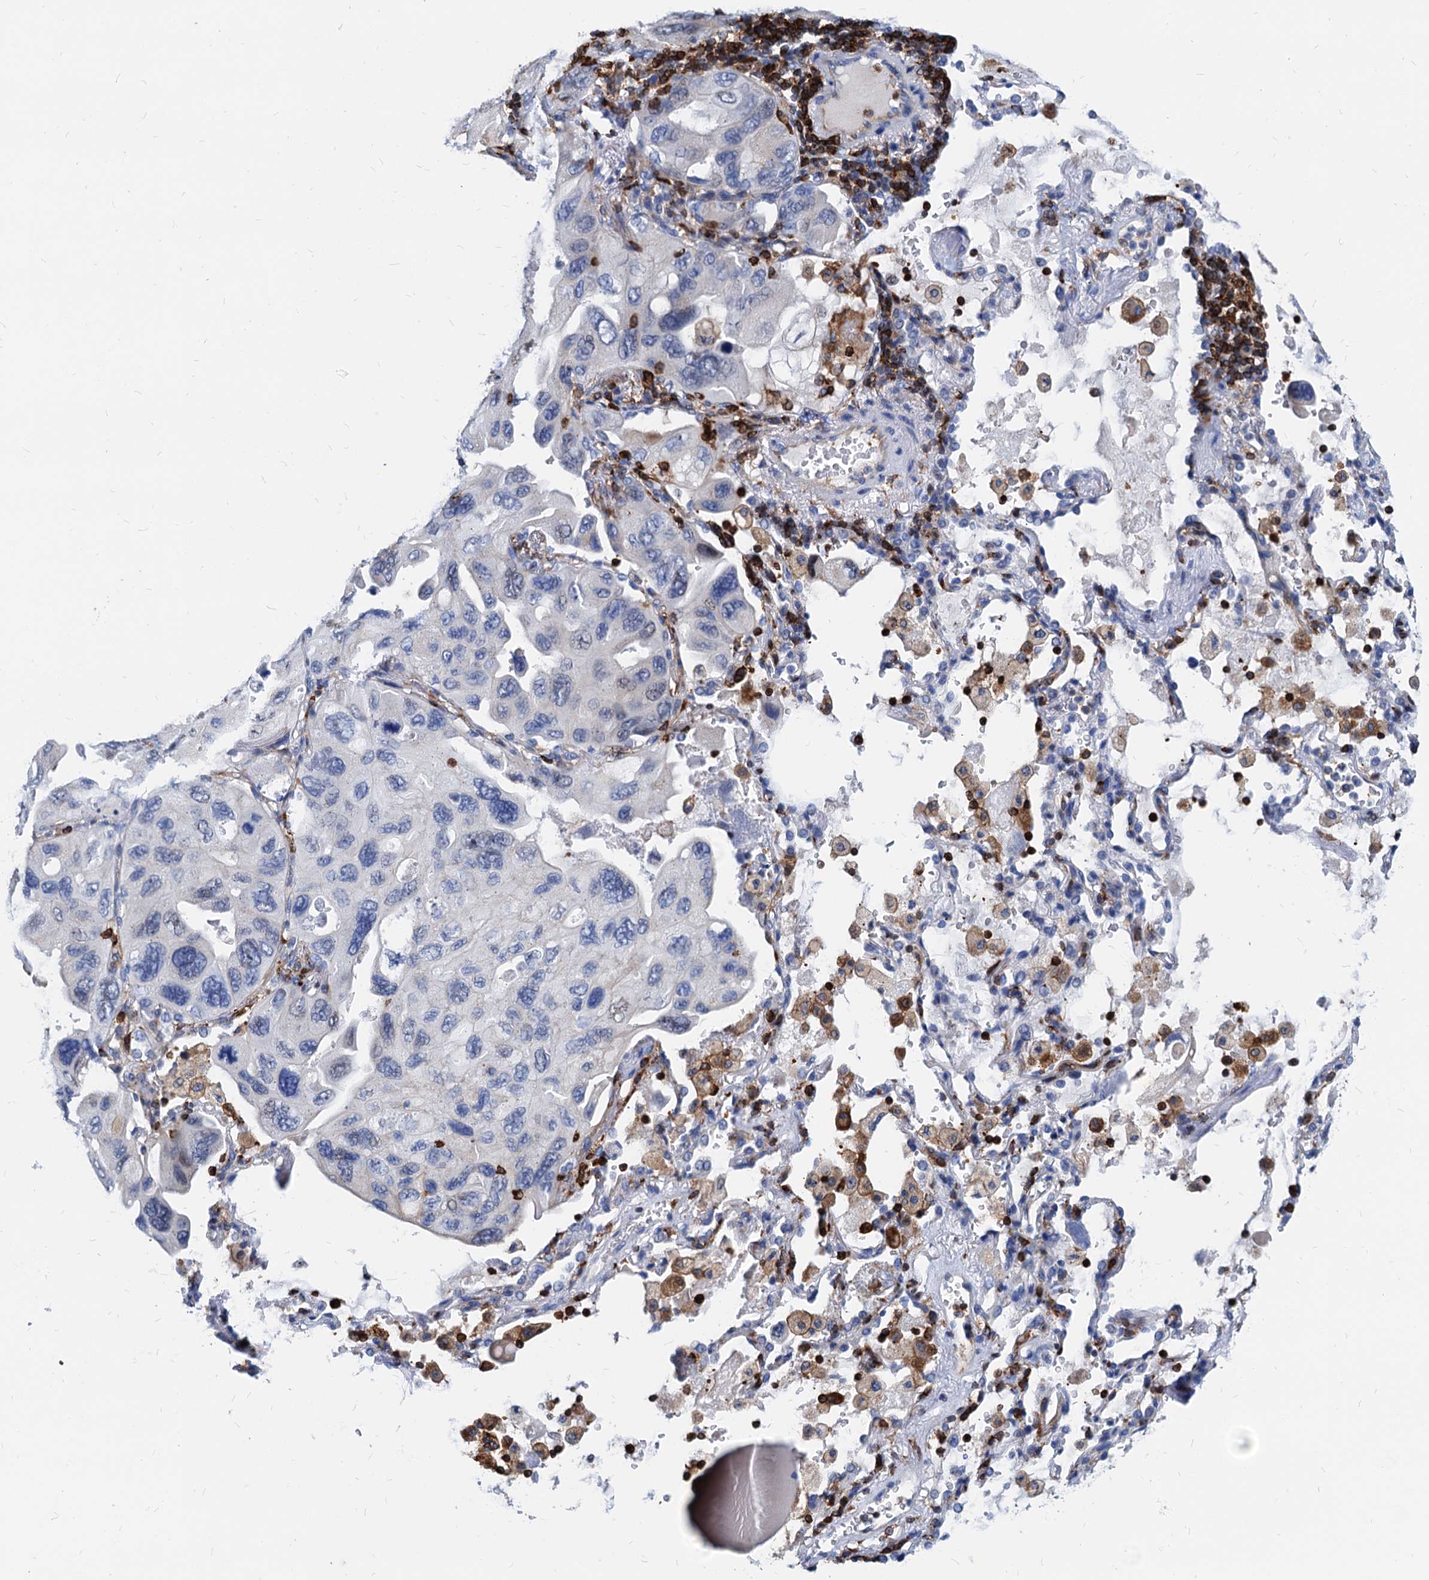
{"staining": {"intensity": "negative", "quantity": "none", "location": "none"}, "tissue": "lung cancer", "cell_type": "Tumor cells", "image_type": "cancer", "snomed": [{"axis": "morphology", "description": "Squamous cell carcinoma, NOS"}, {"axis": "topography", "description": "Lung"}], "caption": "An immunohistochemistry (IHC) histopathology image of lung squamous cell carcinoma is shown. There is no staining in tumor cells of lung squamous cell carcinoma. Nuclei are stained in blue.", "gene": "LCP2", "patient": {"sex": "female", "age": 73}}